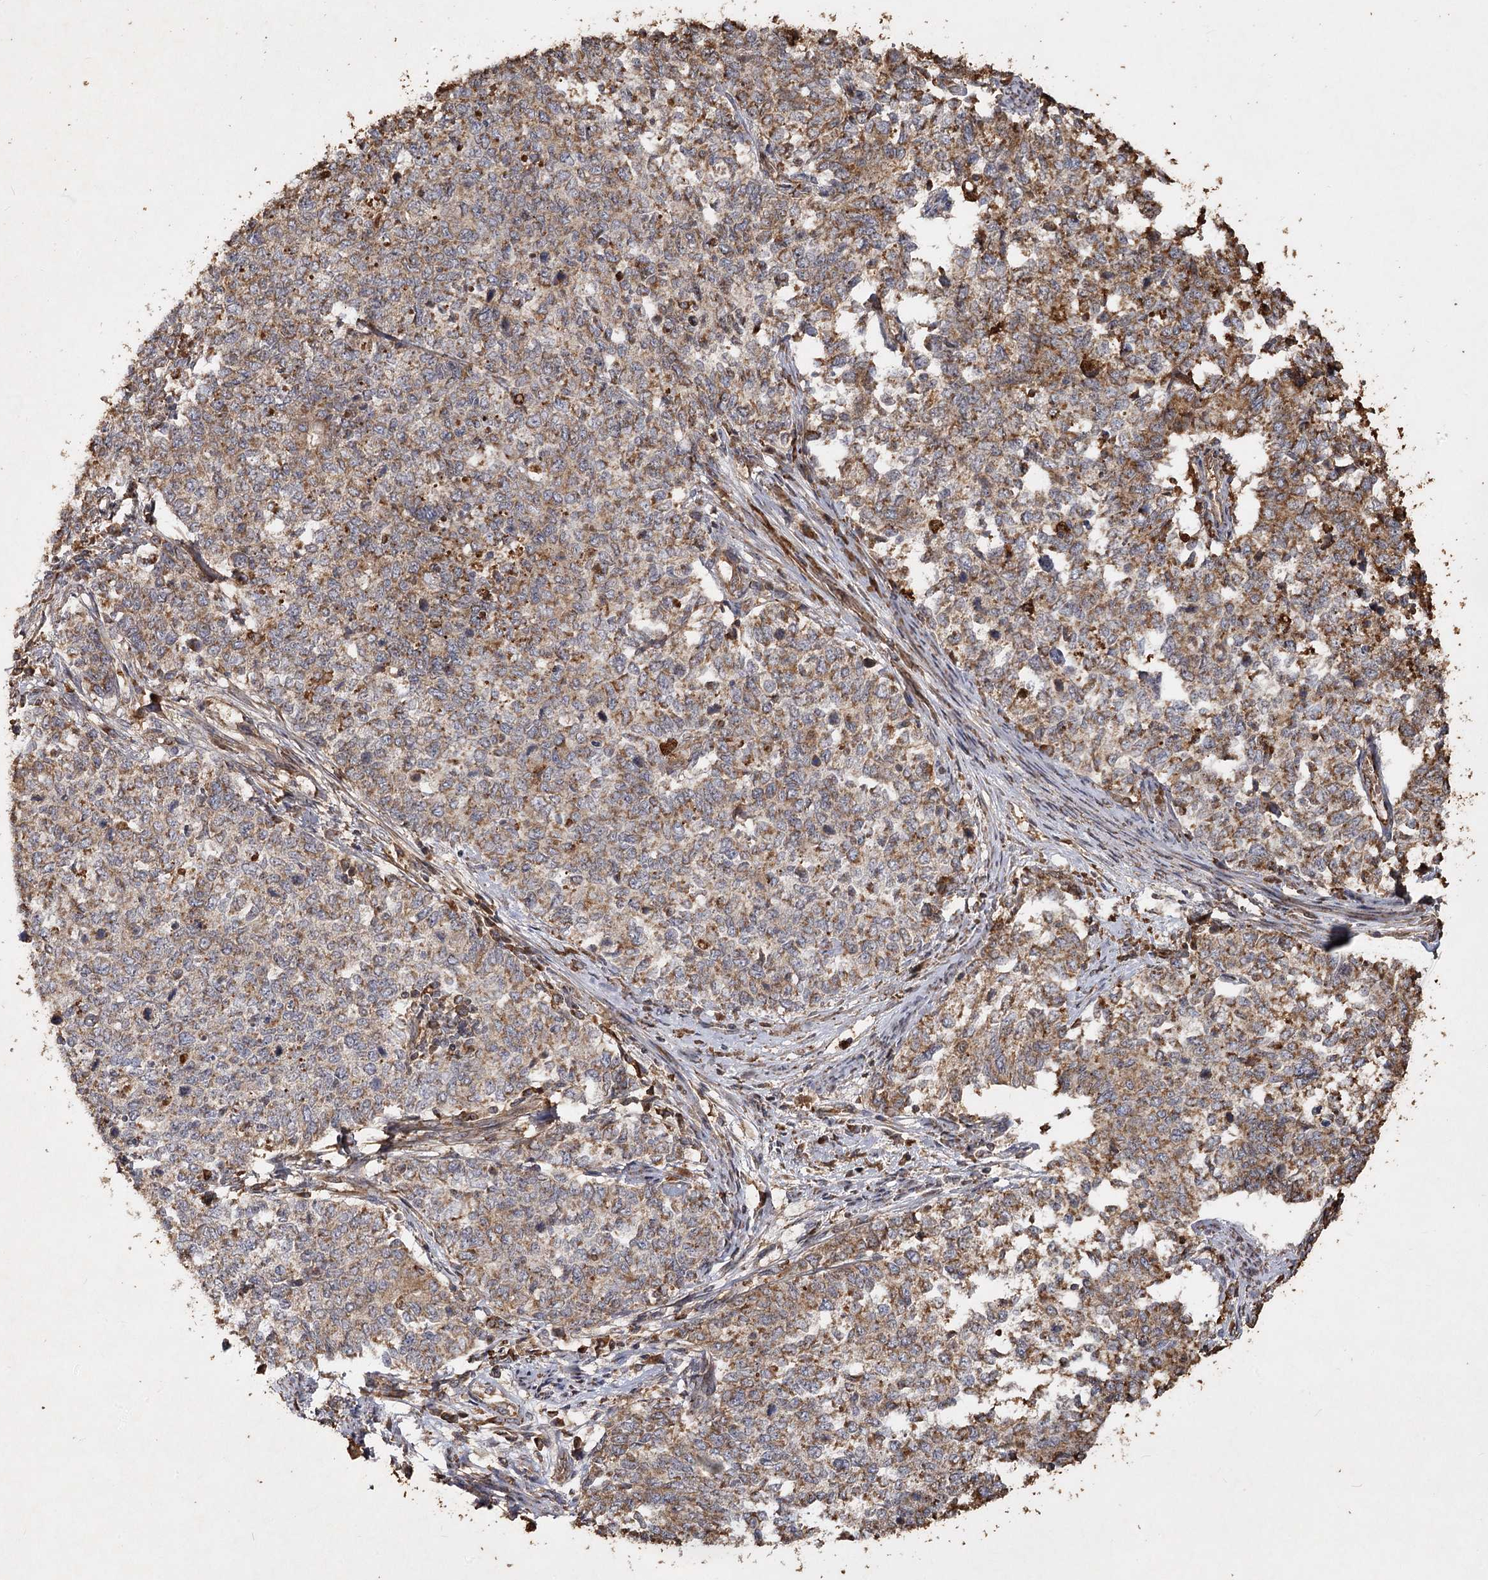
{"staining": {"intensity": "moderate", "quantity": ">75%", "location": "cytoplasmic/membranous"}, "tissue": "cervical cancer", "cell_type": "Tumor cells", "image_type": "cancer", "snomed": [{"axis": "morphology", "description": "Squamous cell carcinoma, NOS"}, {"axis": "topography", "description": "Cervix"}], "caption": "Immunohistochemistry (IHC) (DAB (3,3'-diaminobenzidine)) staining of human cervical squamous cell carcinoma demonstrates moderate cytoplasmic/membranous protein staining in approximately >75% of tumor cells.", "gene": "PIK3C2A", "patient": {"sex": "female", "age": 63}}